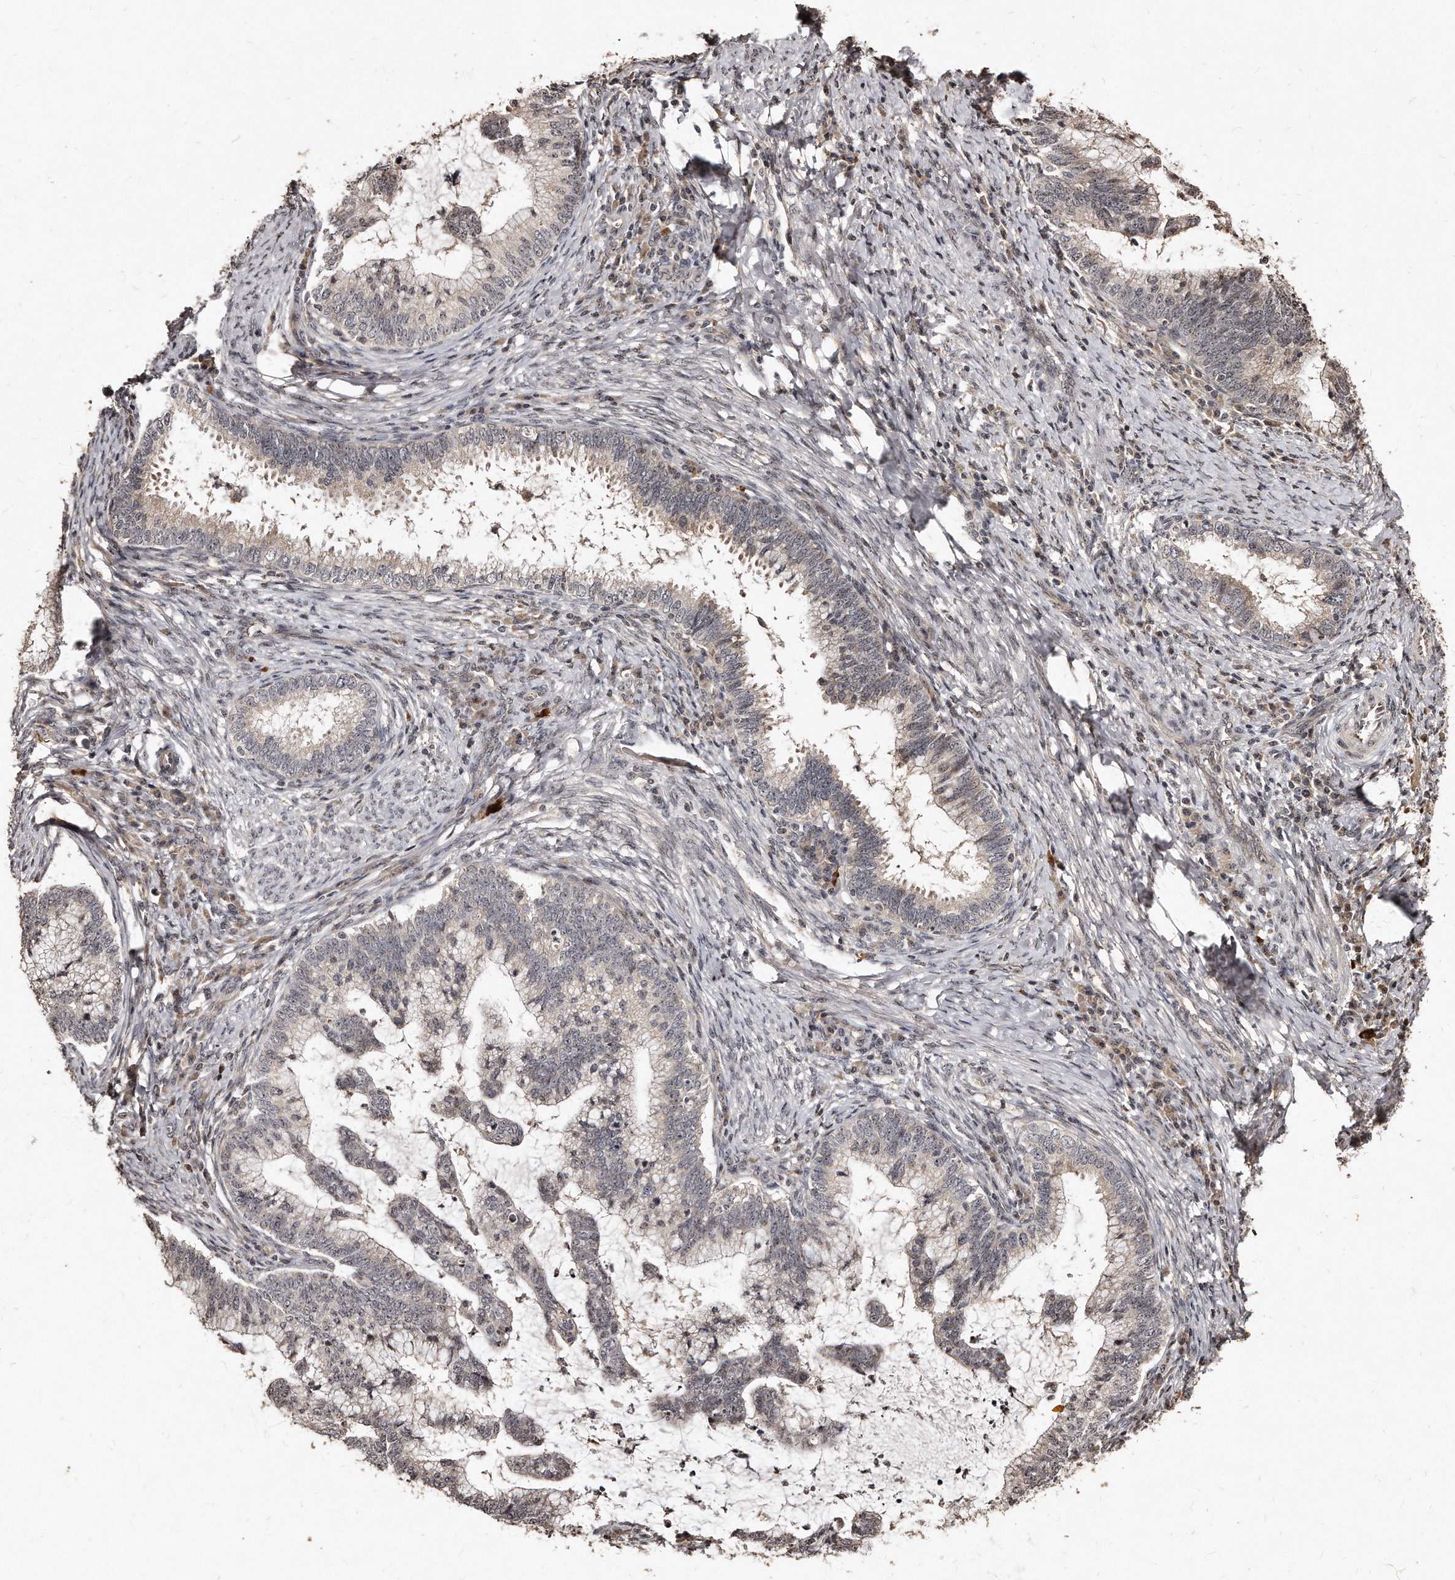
{"staining": {"intensity": "weak", "quantity": "25%-75%", "location": "cytoplasmic/membranous"}, "tissue": "cervical cancer", "cell_type": "Tumor cells", "image_type": "cancer", "snomed": [{"axis": "morphology", "description": "Adenocarcinoma, NOS"}, {"axis": "topography", "description": "Cervix"}], "caption": "Immunohistochemical staining of human cervical cancer (adenocarcinoma) demonstrates low levels of weak cytoplasmic/membranous protein positivity in approximately 25%-75% of tumor cells.", "gene": "TSHR", "patient": {"sex": "female", "age": 36}}